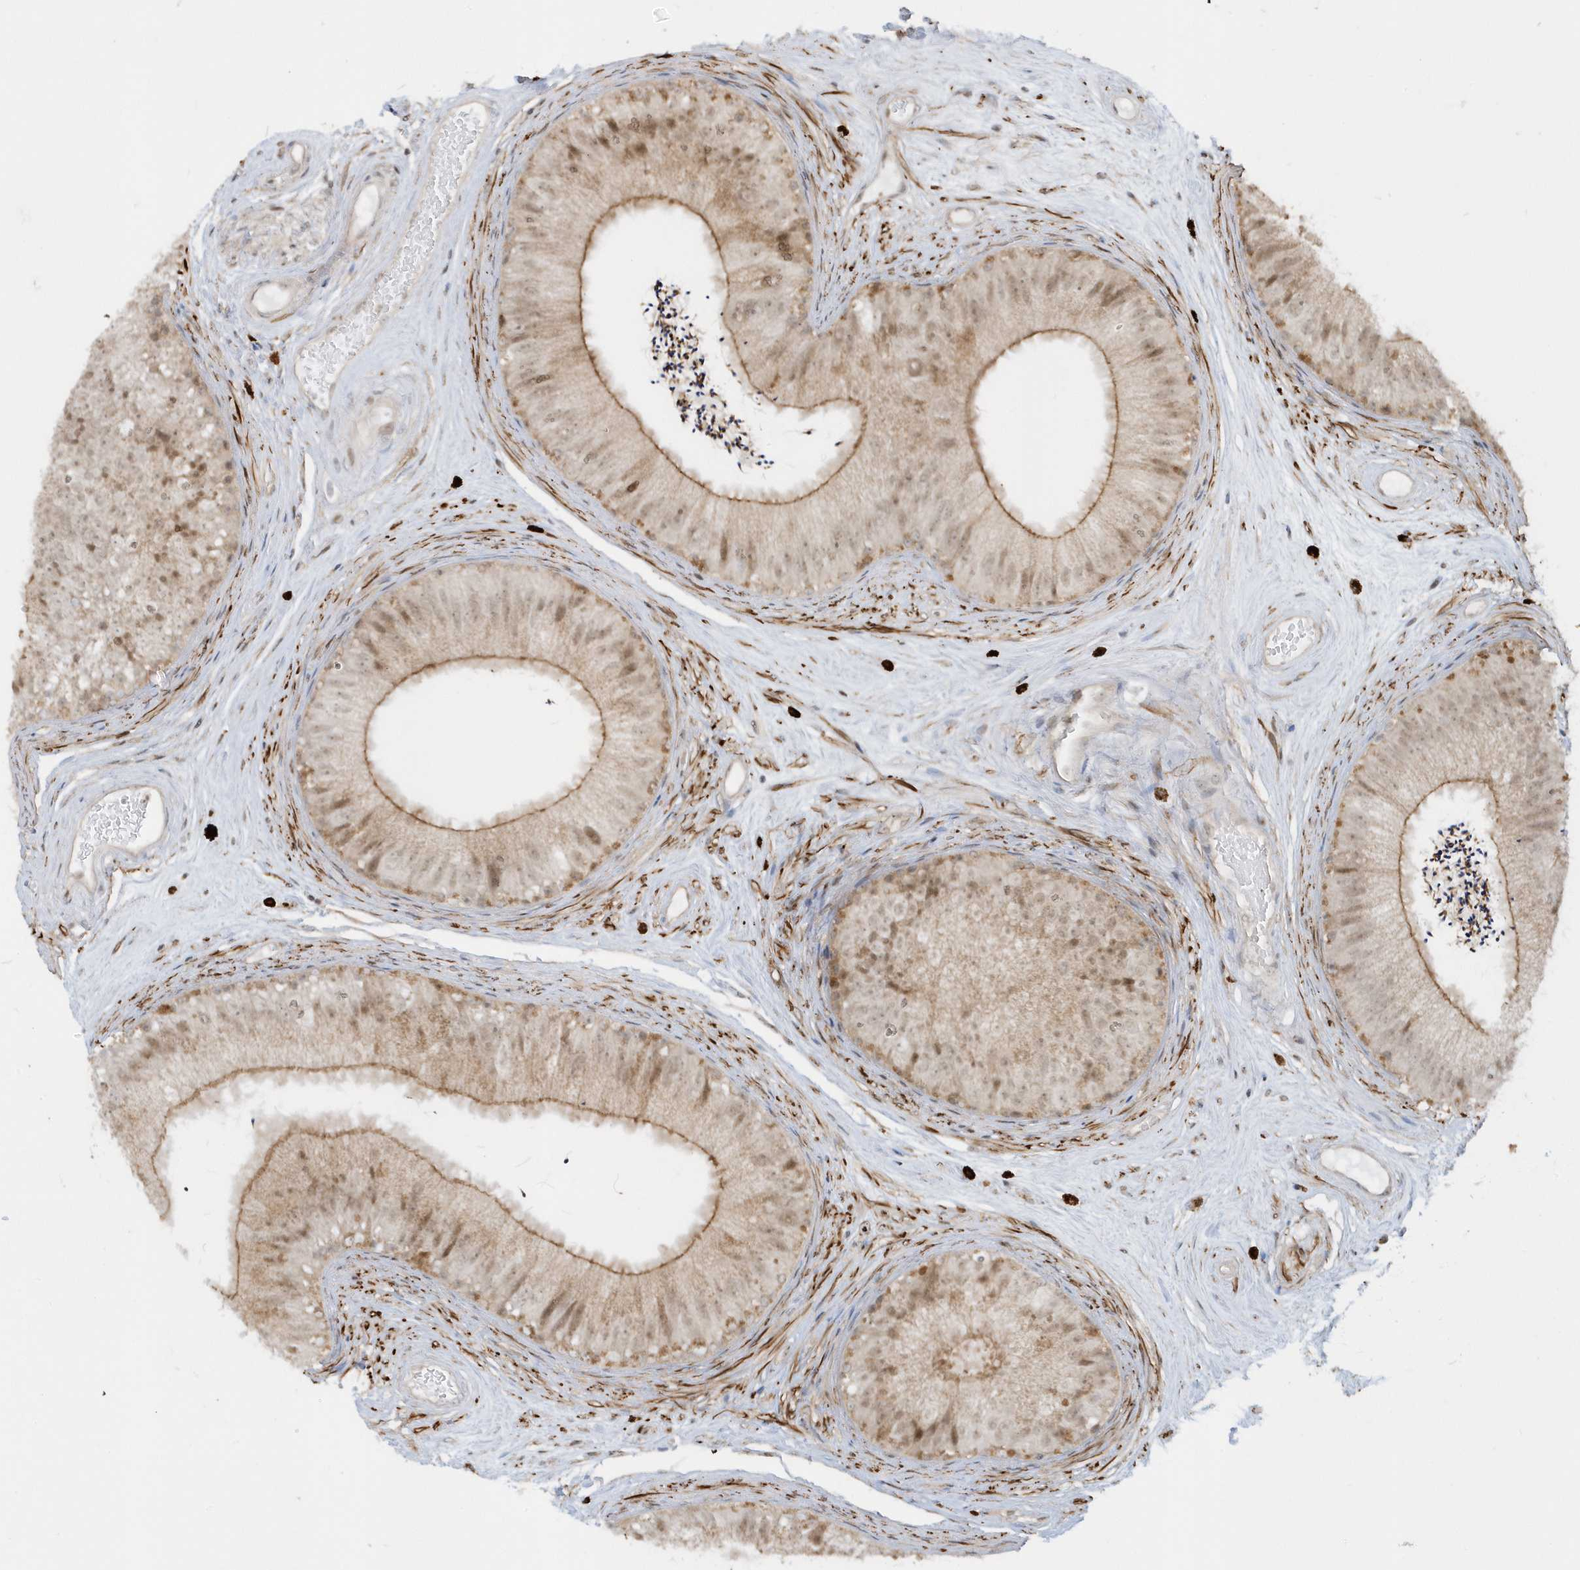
{"staining": {"intensity": "moderate", "quantity": ">75%", "location": "cytoplasmic/membranous,nuclear"}, "tissue": "epididymis", "cell_type": "Glandular cells", "image_type": "normal", "snomed": [{"axis": "morphology", "description": "Normal tissue, NOS"}, {"axis": "topography", "description": "Epididymis"}], "caption": "About >75% of glandular cells in benign human epididymis exhibit moderate cytoplasmic/membranous,nuclear protein staining as visualized by brown immunohistochemical staining.", "gene": "PPP1R7", "patient": {"sex": "male", "age": 77}}